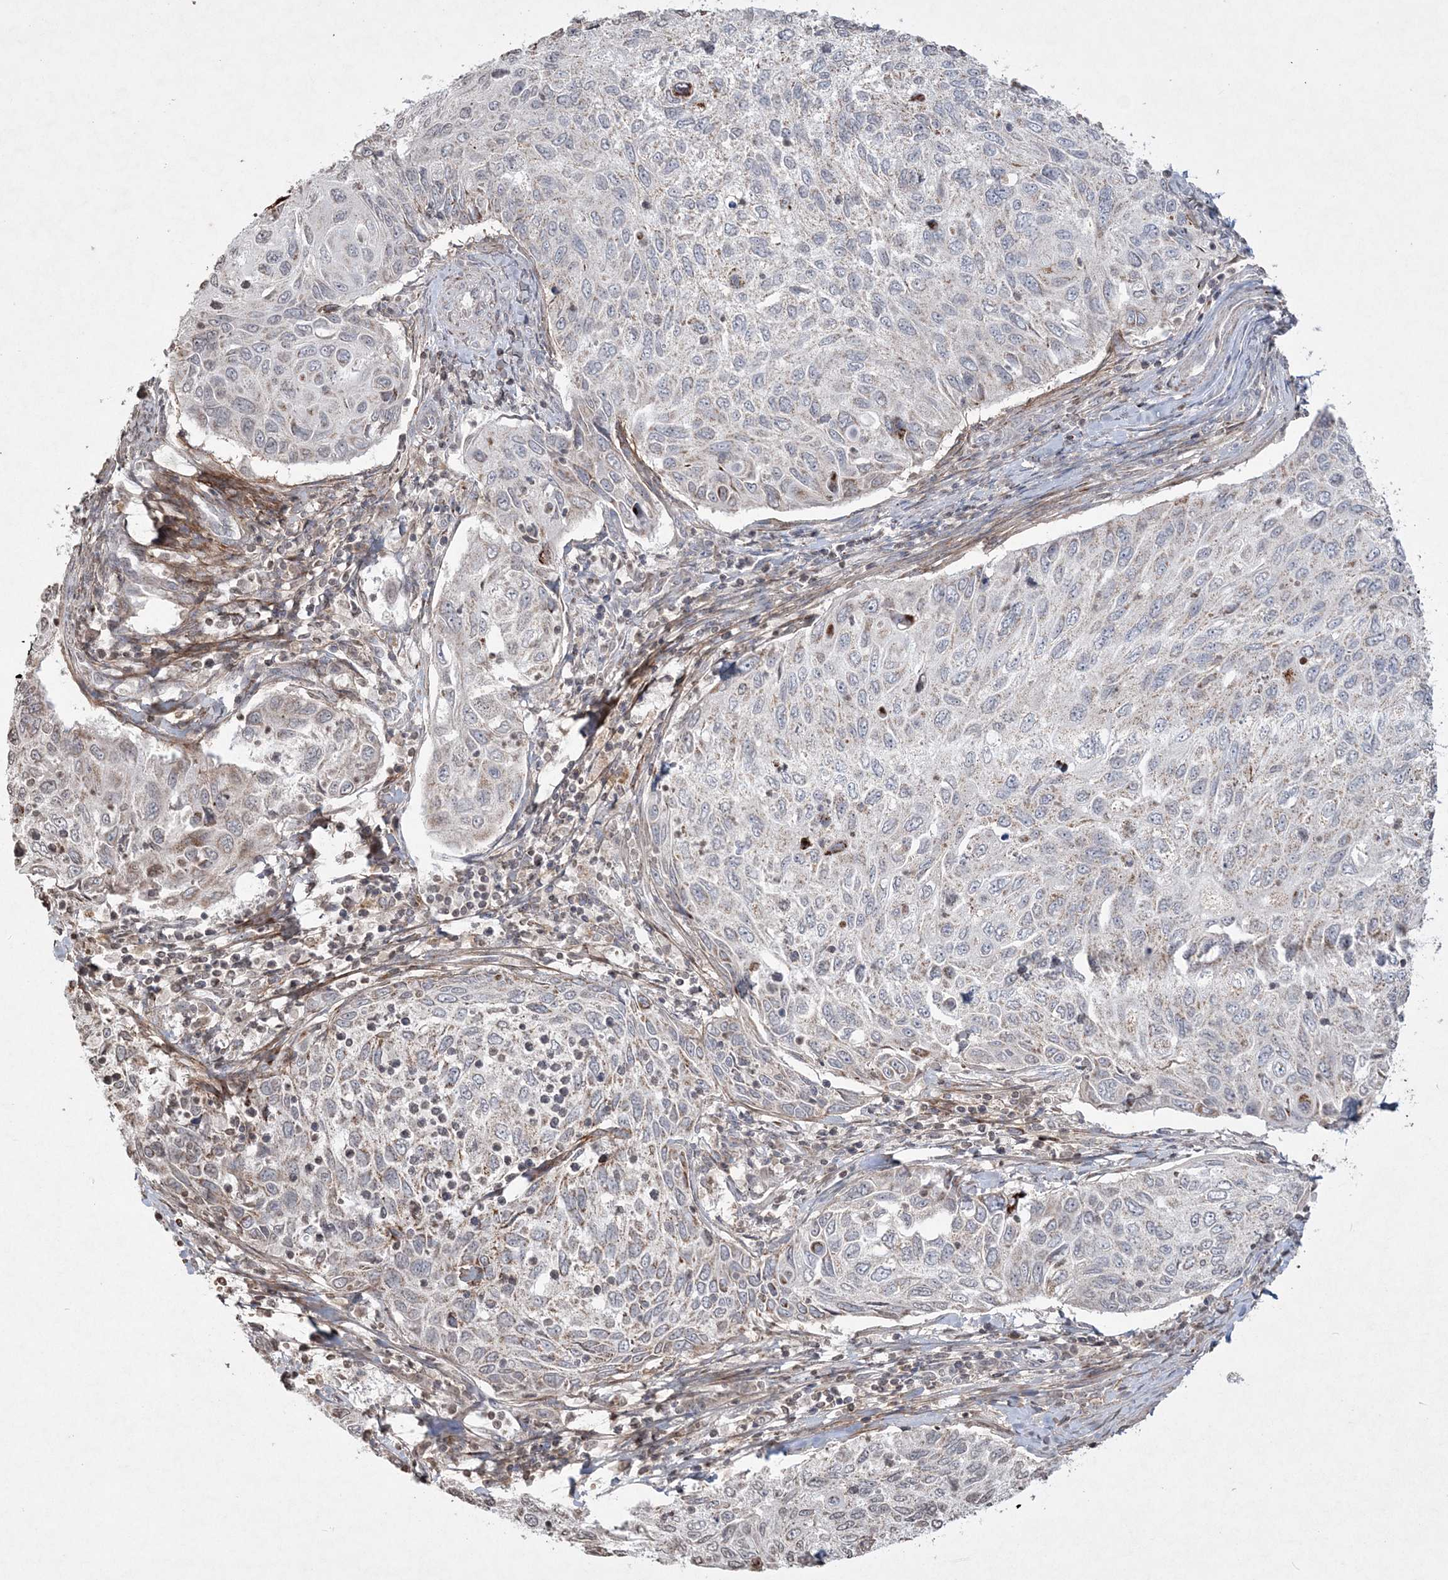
{"staining": {"intensity": "negative", "quantity": "none", "location": "none"}, "tissue": "cervical cancer", "cell_type": "Tumor cells", "image_type": "cancer", "snomed": [{"axis": "morphology", "description": "Squamous cell carcinoma, NOS"}, {"axis": "topography", "description": "Cervix"}], "caption": "An IHC micrograph of cervical squamous cell carcinoma is shown. There is no staining in tumor cells of cervical squamous cell carcinoma.", "gene": "TTC7A", "patient": {"sex": "female", "age": 70}}